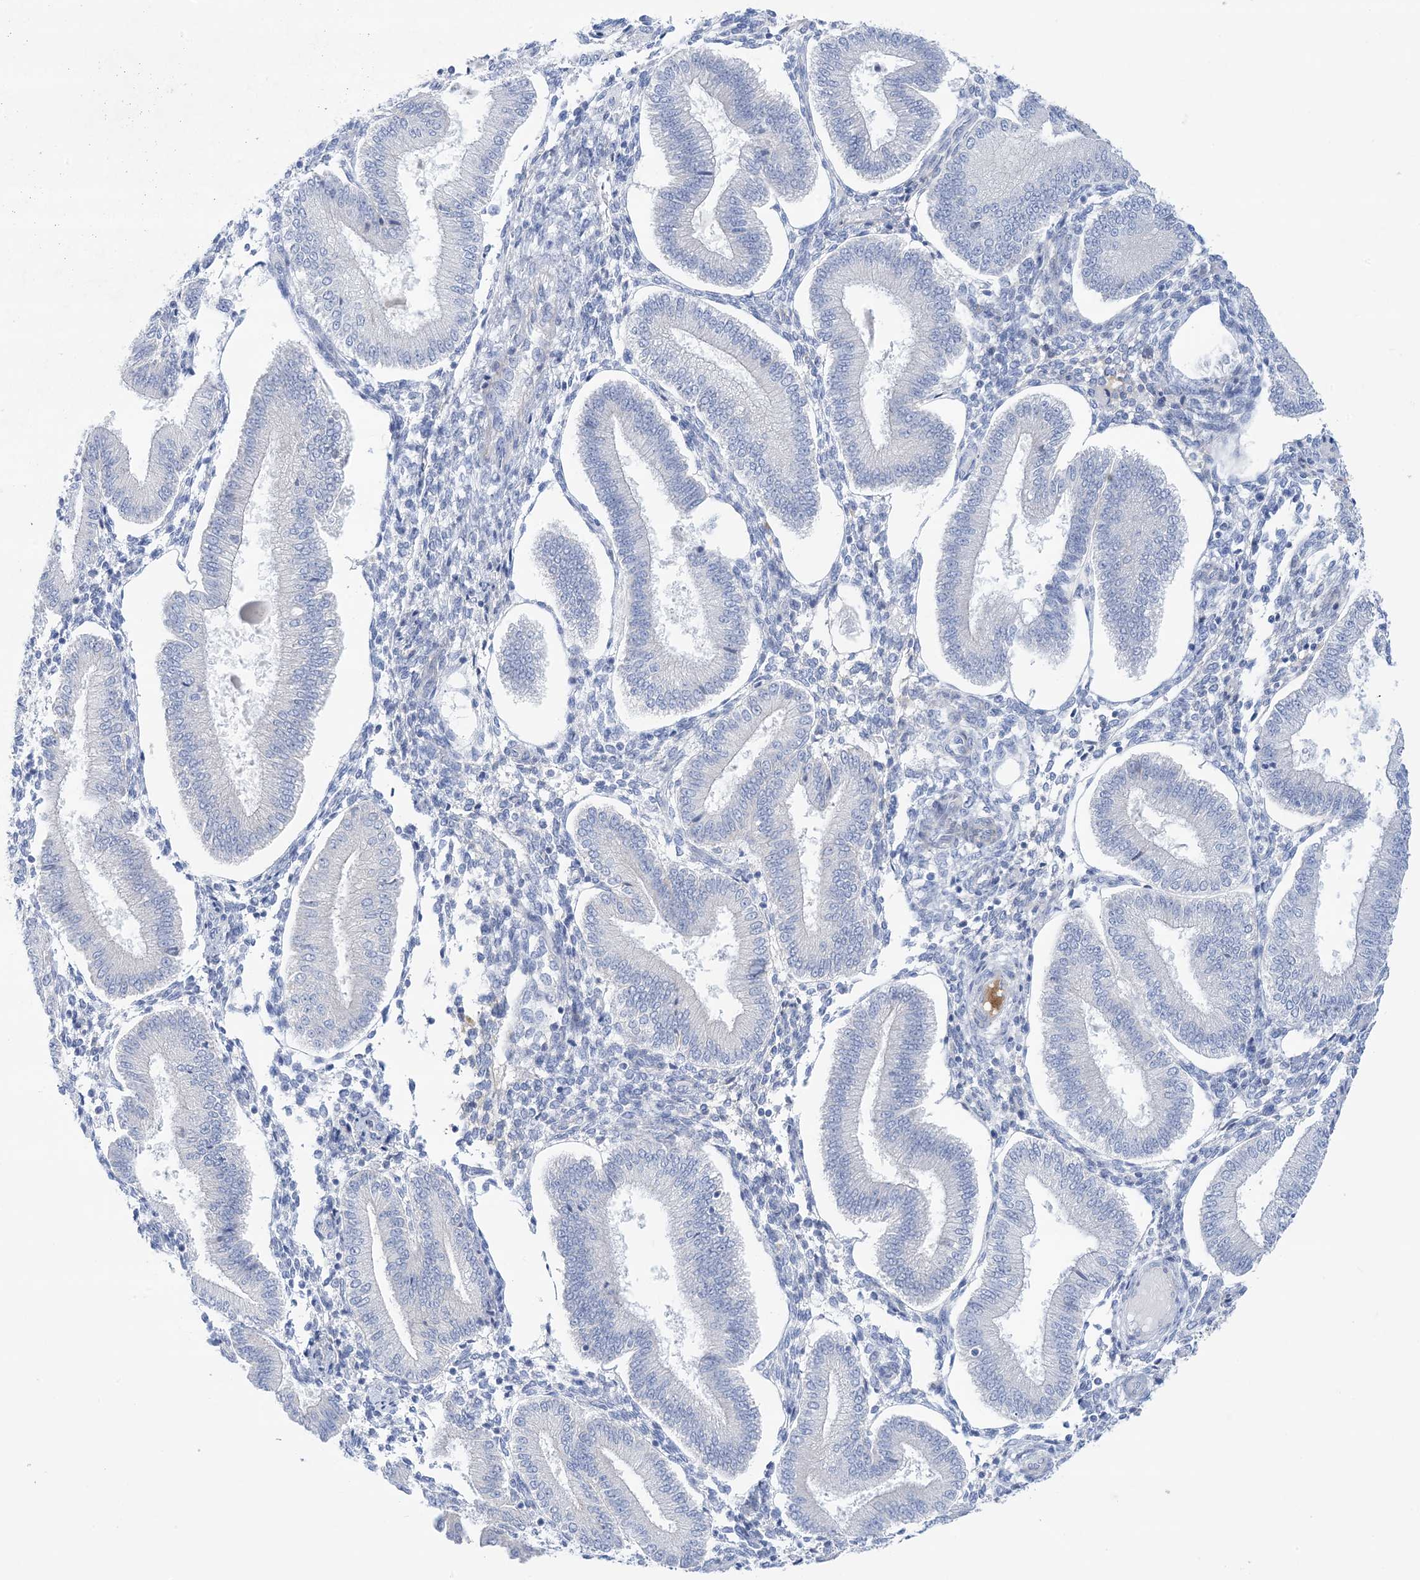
{"staining": {"intensity": "negative", "quantity": "none", "location": "none"}, "tissue": "endometrium", "cell_type": "Cells in endometrial stroma", "image_type": "normal", "snomed": [{"axis": "morphology", "description": "Normal tissue, NOS"}, {"axis": "topography", "description": "Endometrium"}], "caption": "Immunohistochemistry (IHC) micrograph of unremarkable endometrium stained for a protein (brown), which shows no expression in cells in endometrial stroma.", "gene": "ATP11C", "patient": {"sex": "female", "age": 39}}